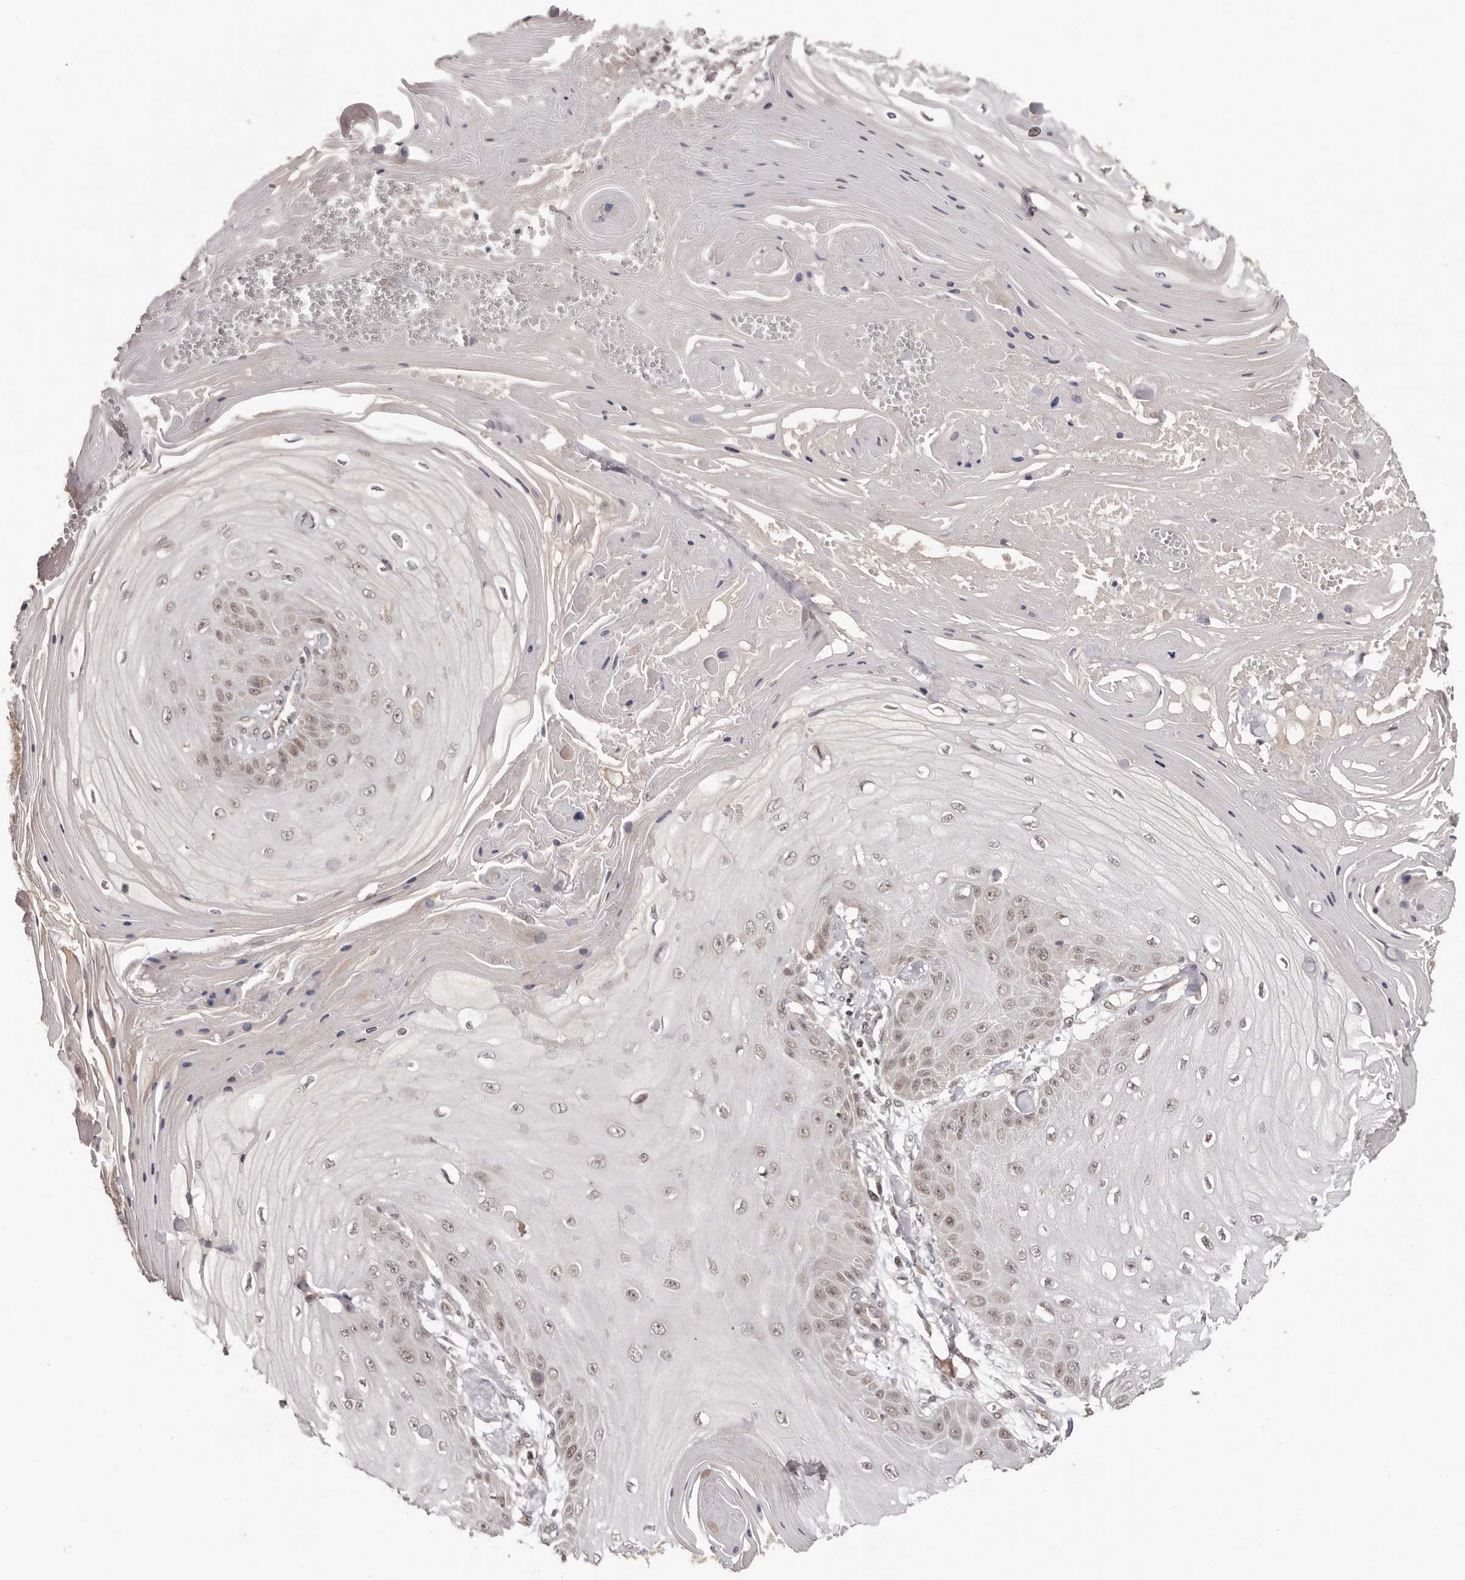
{"staining": {"intensity": "weak", "quantity": "25%-75%", "location": "nuclear"}, "tissue": "skin cancer", "cell_type": "Tumor cells", "image_type": "cancer", "snomed": [{"axis": "morphology", "description": "Squamous cell carcinoma, NOS"}, {"axis": "topography", "description": "Skin"}], "caption": "Immunohistochemical staining of human squamous cell carcinoma (skin) shows low levels of weak nuclear staining in approximately 25%-75% of tumor cells.", "gene": "TBX5", "patient": {"sex": "male", "age": 74}}